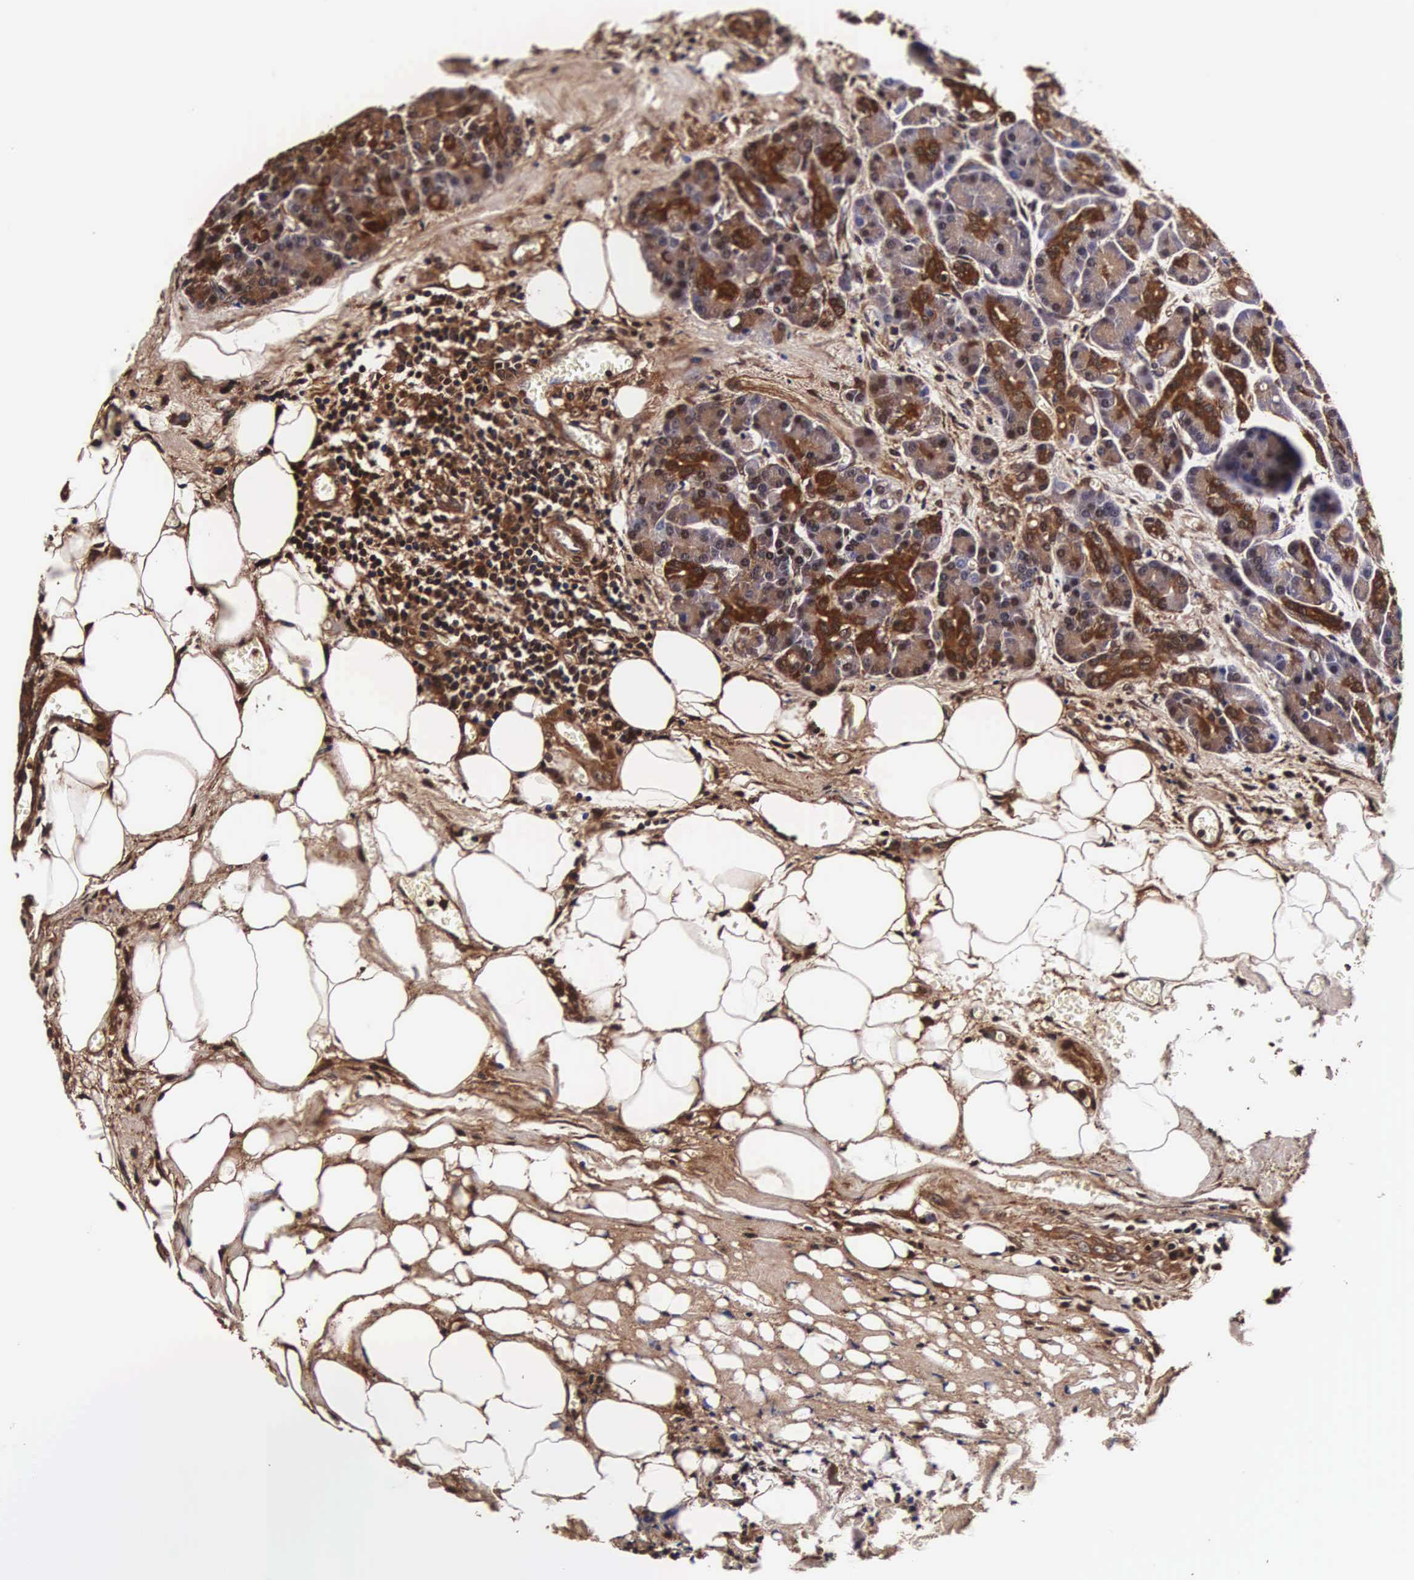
{"staining": {"intensity": "strong", "quantity": ">75%", "location": "cytoplasmic/membranous,nuclear"}, "tissue": "pancreas", "cell_type": "Exocrine glandular cells", "image_type": "normal", "snomed": [{"axis": "morphology", "description": "Normal tissue, NOS"}, {"axis": "topography", "description": "Pancreas"}], "caption": "A brown stain labels strong cytoplasmic/membranous,nuclear staining of a protein in exocrine glandular cells of benign pancreas.", "gene": "TECPR2", "patient": {"sex": "male", "age": 73}}